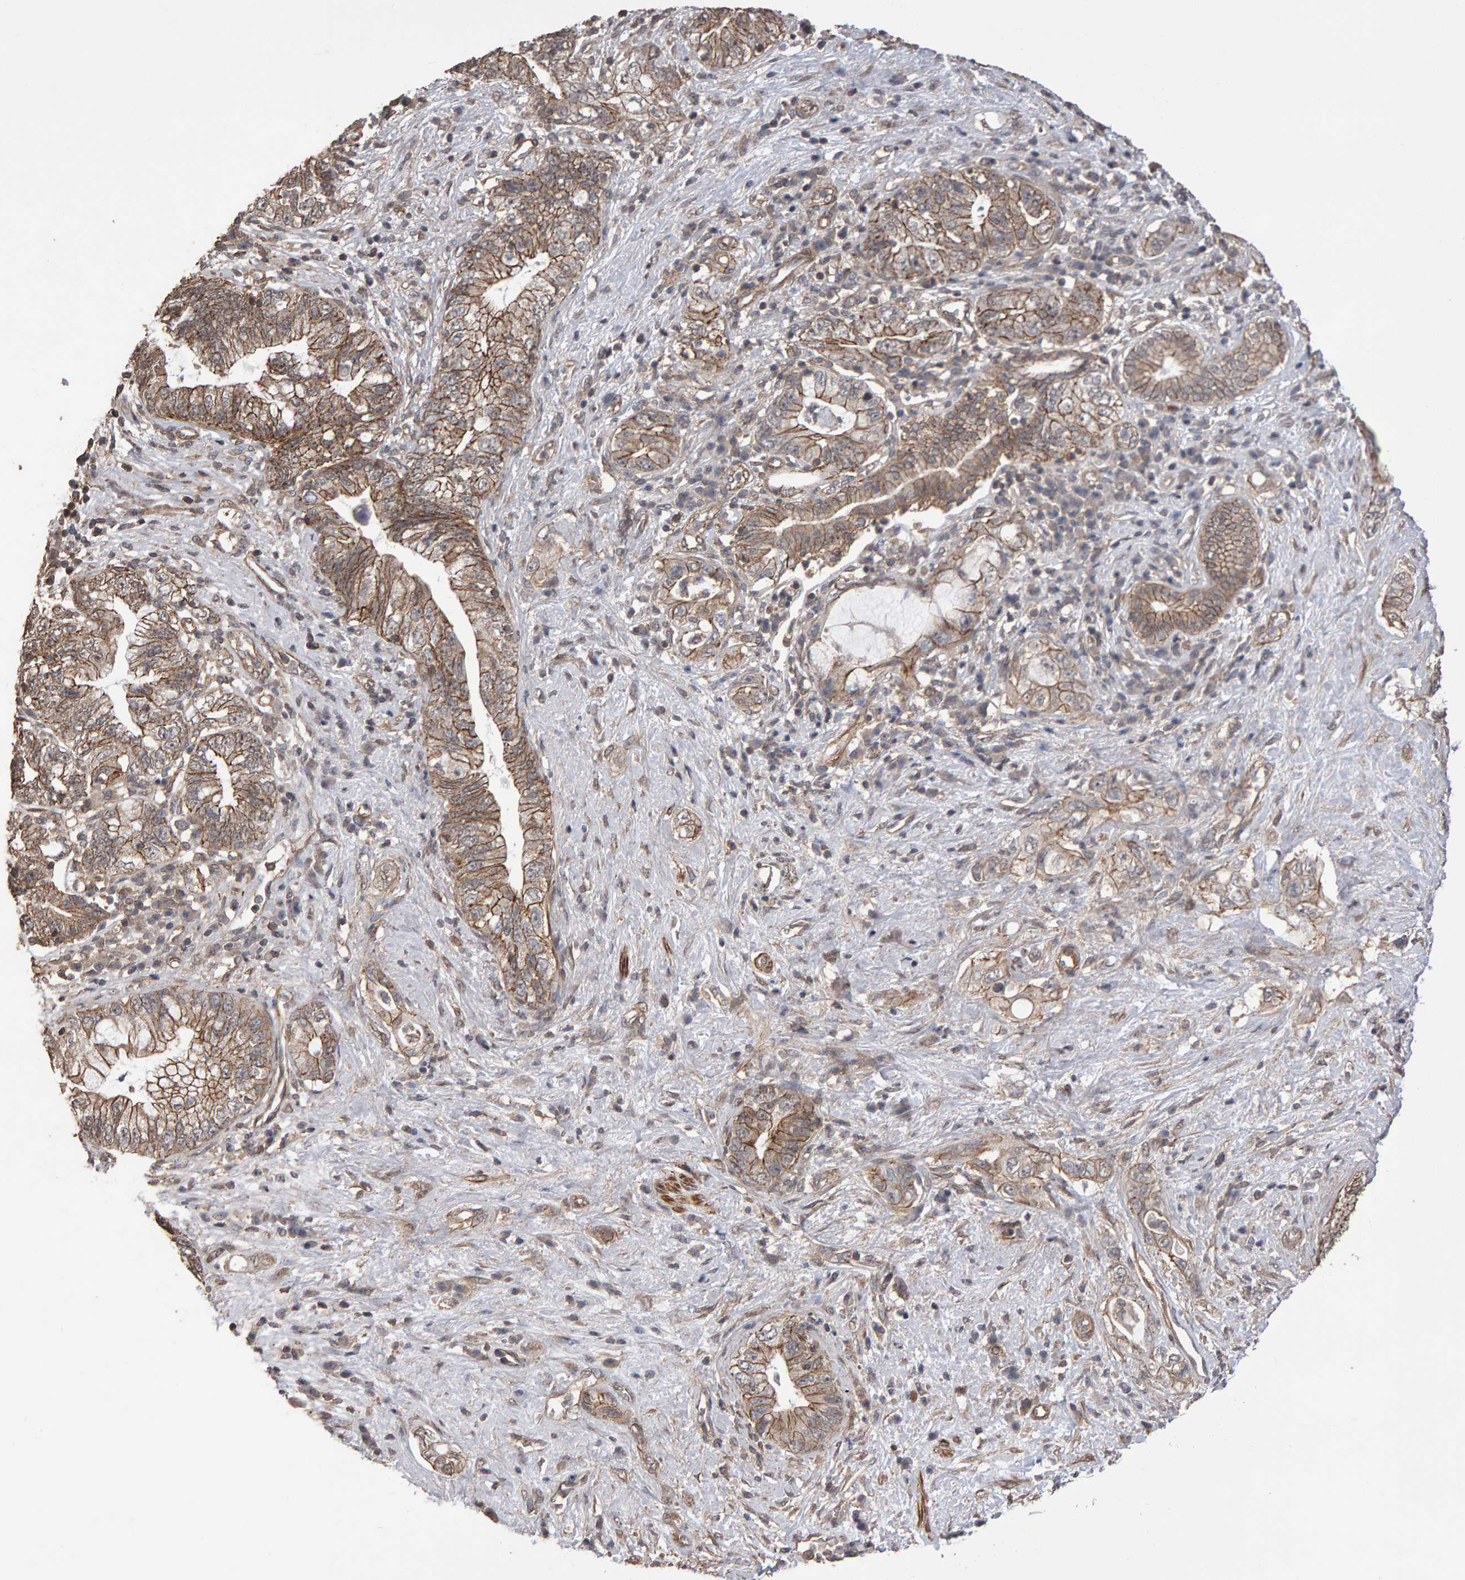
{"staining": {"intensity": "strong", "quantity": ">75%", "location": "cytoplasmic/membranous"}, "tissue": "pancreatic cancer", "cell_type": "Tumor cells", "image_type": "cancer", "snomed": [{"axis": "morphology", "description": "Adenocarcinoma, NOS"}, {"axis": "topography", "description": "Pancreas"}], "caption": "Immunohistochemical staining of human pancreatic cancer displays strong cytoplasmic/membranous protein expression in about >75% of tumor cells. (brown staining indicates protein expression, while blue staining denotes nuclei).", "gene": "SCRIB", "patient": {"sex": "female", "age": 73}}